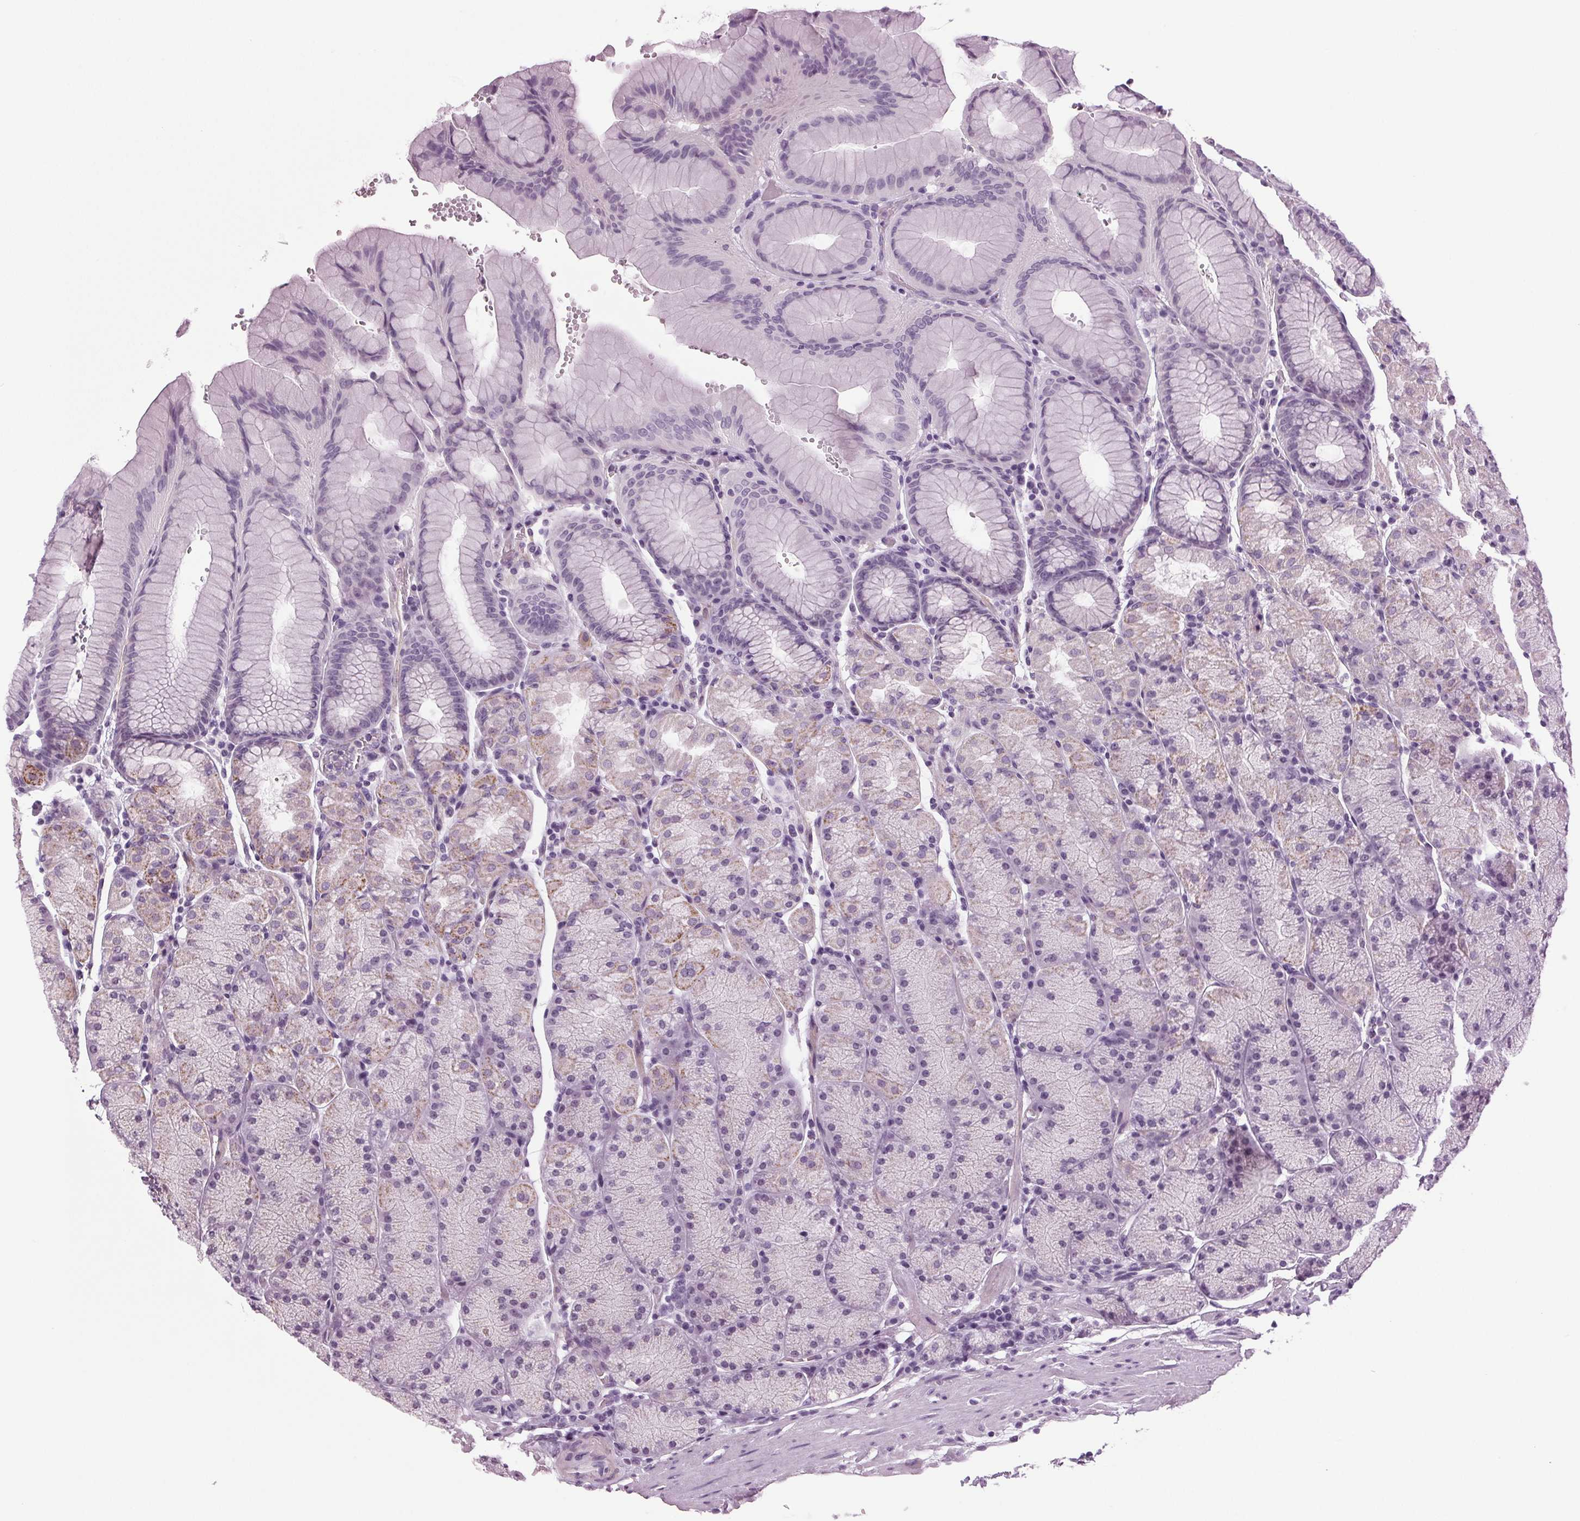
{"staining": {"intensity": "moderate", "quantity": "<25%", "location": "cytoplasmic/membranous"}, "tissue": "stomach", "cell_type": "Glandular cells", "image_type": "normal", "snomed": [{"axis": "morphology", "description": "Normal tissue, NOS"}, {"axis": "topography", "description": "Stomach, upper"}, {"axis": "topography", "description": "Stomach"}], "caption": "Immunohistochemistry photomicrograph of normal stomach stained for a protein (brown), which reveals low levels of moderate cytoplasmic/membranous positivity in approximately <25% of glandular cells.", "gene": "DNAH12", "patient": {"sex": "male", "age": 76}}